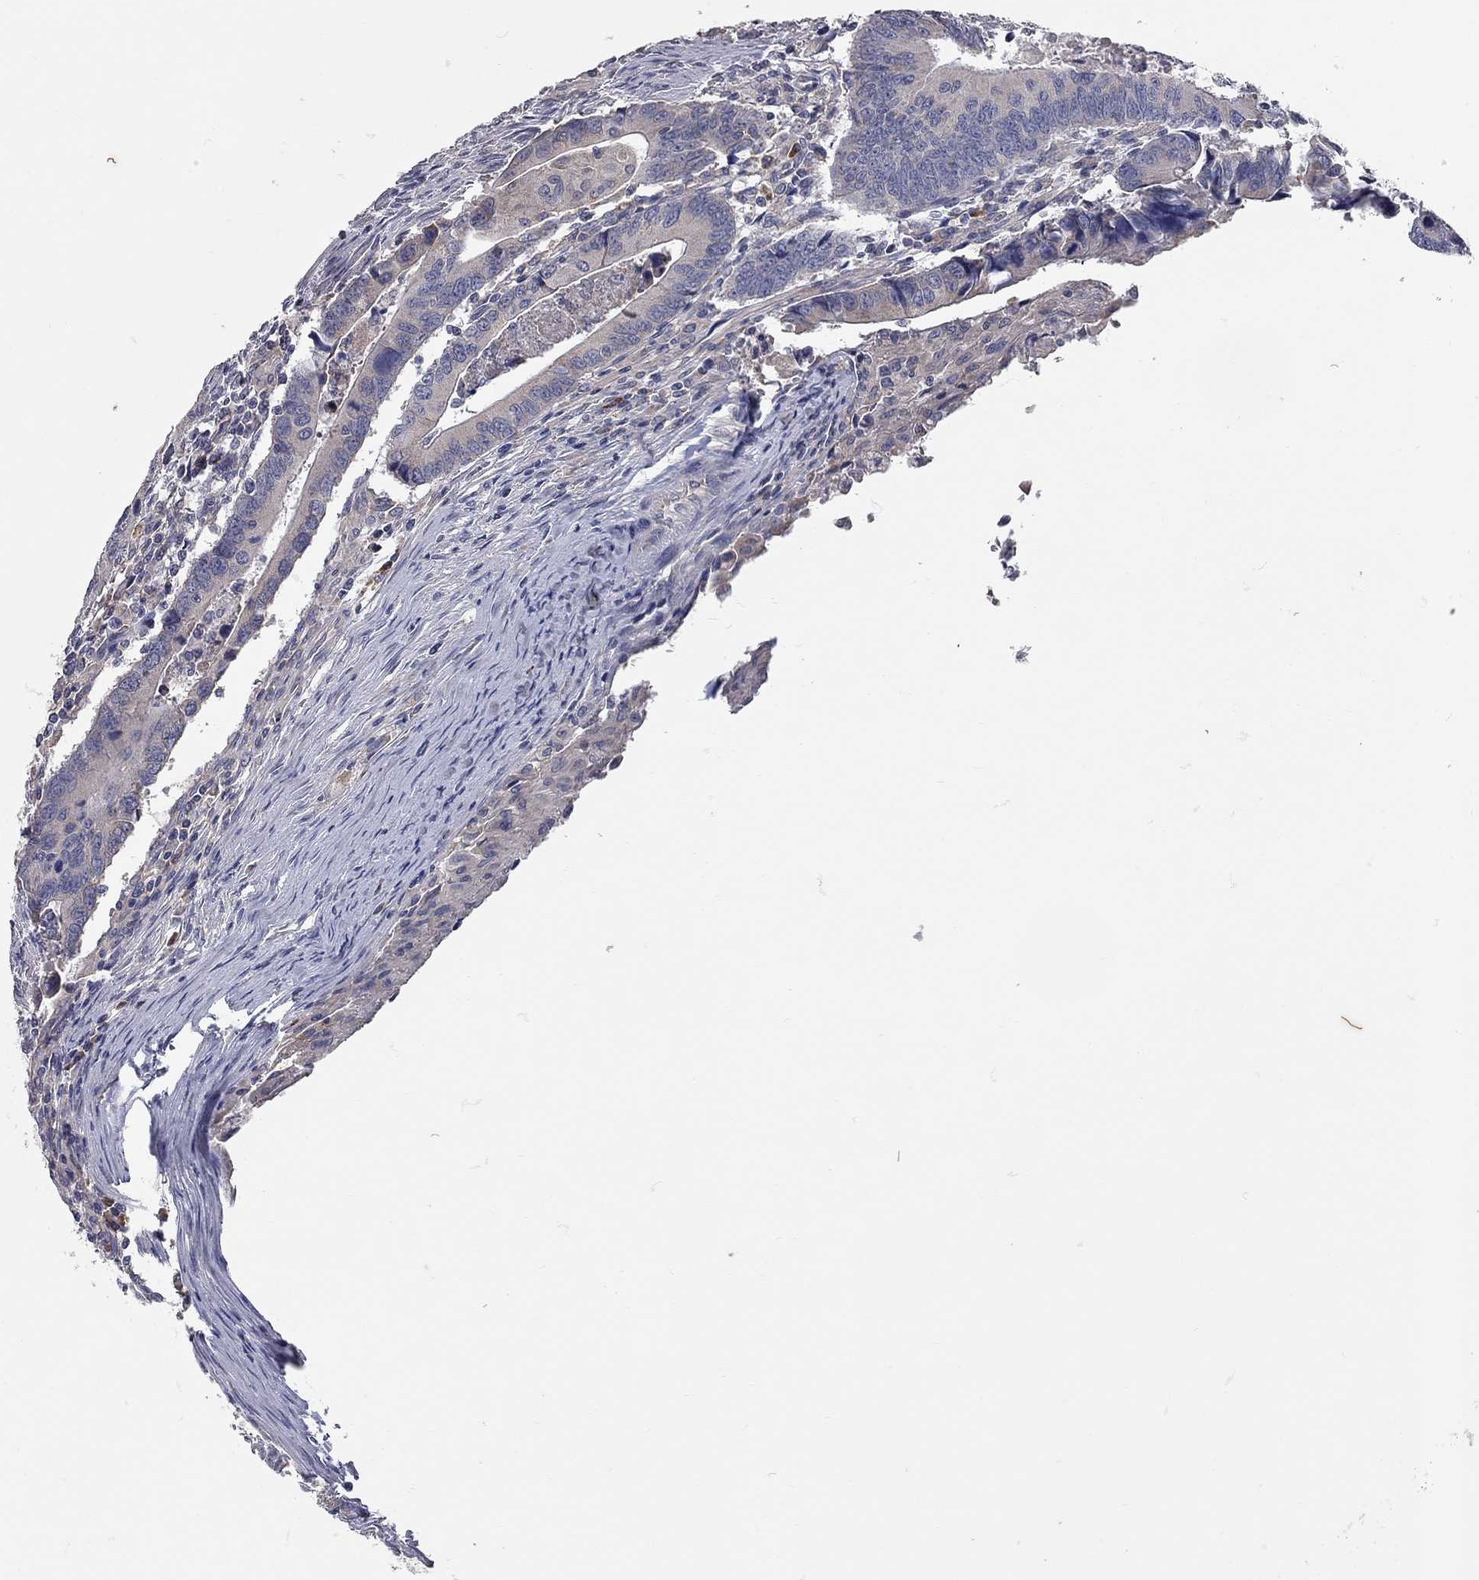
{"staining": {"intensity": "negative", "quantity": "none", "location": "none"}, "tissue": "colorectal cancer", "cell_type": "Tumor cells", "image_type": "cancer", "snomed": [{"axis": "morphology", "description": "Adenocarcinoma, NOS"}, {"axis": "topography", "description": "Rectum"}], "caption": "An immunohistochemistry micrograph of colorectal cancer (adenocarcinoma) is shown. There is no staining in tumor cells of colorectal cancer (adenocarcinoma).", "gene": "XAGE2", "patient": {"sex": "male", "age": 67}}